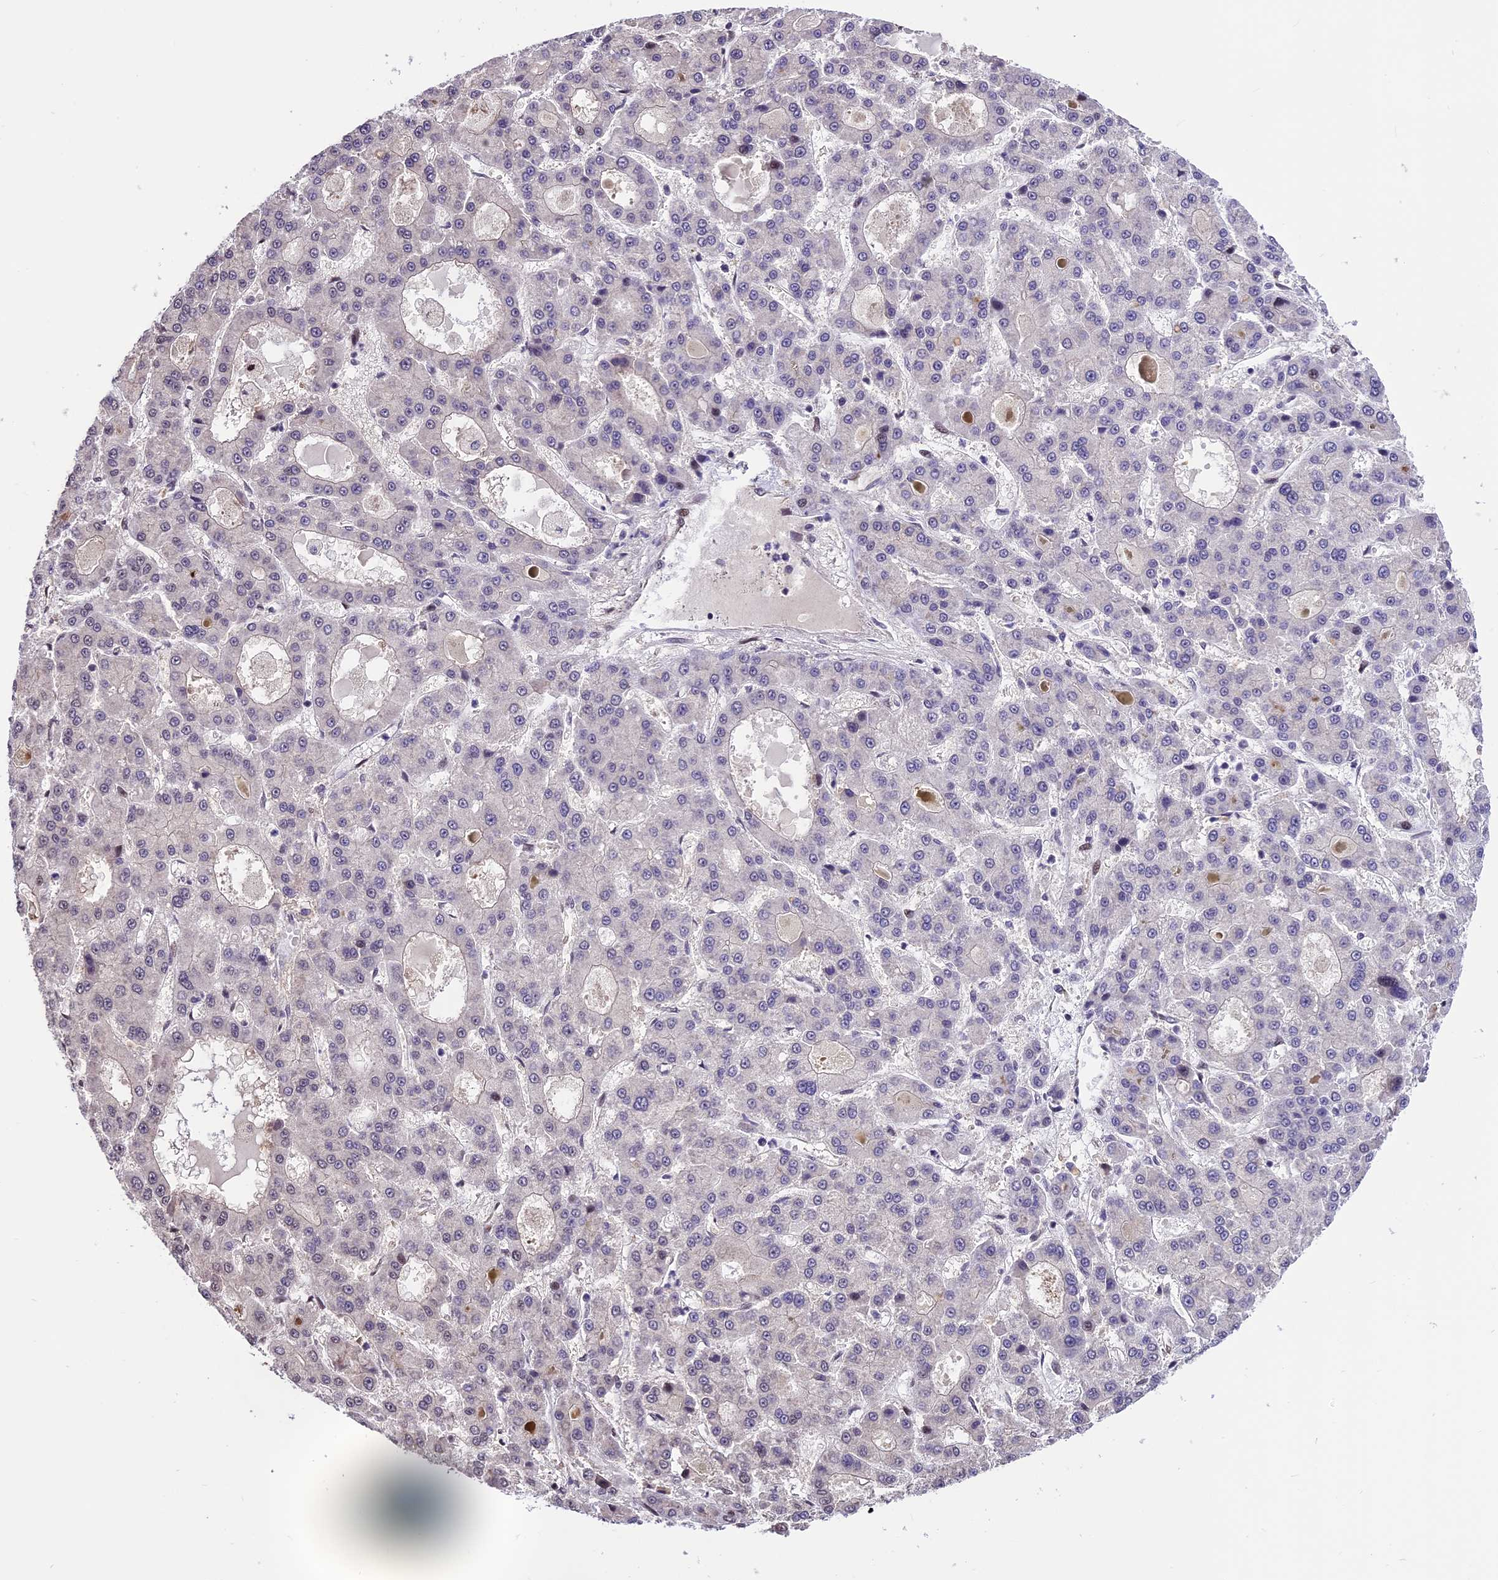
{"staining": {"intensity": "weak", "quantity": "<25%", "location": "nuclear"}, "tissue": "liver cancer", "cell_type": "Tumor cells", "image_type": "cancer", "snomed": [{"axis": "morphology", "description": "Carcinoma, Hepatocellular, NOS"}, {"axis": "topography", "description": "Liver"}], "caption": "Tumor cells are negative for protein expression in human liver cancer. (DAB IHC visualized using brightfield microscopy, high magnification).", "gene": "POLR3E", "patient": {"sex": "male", "age": 70}}